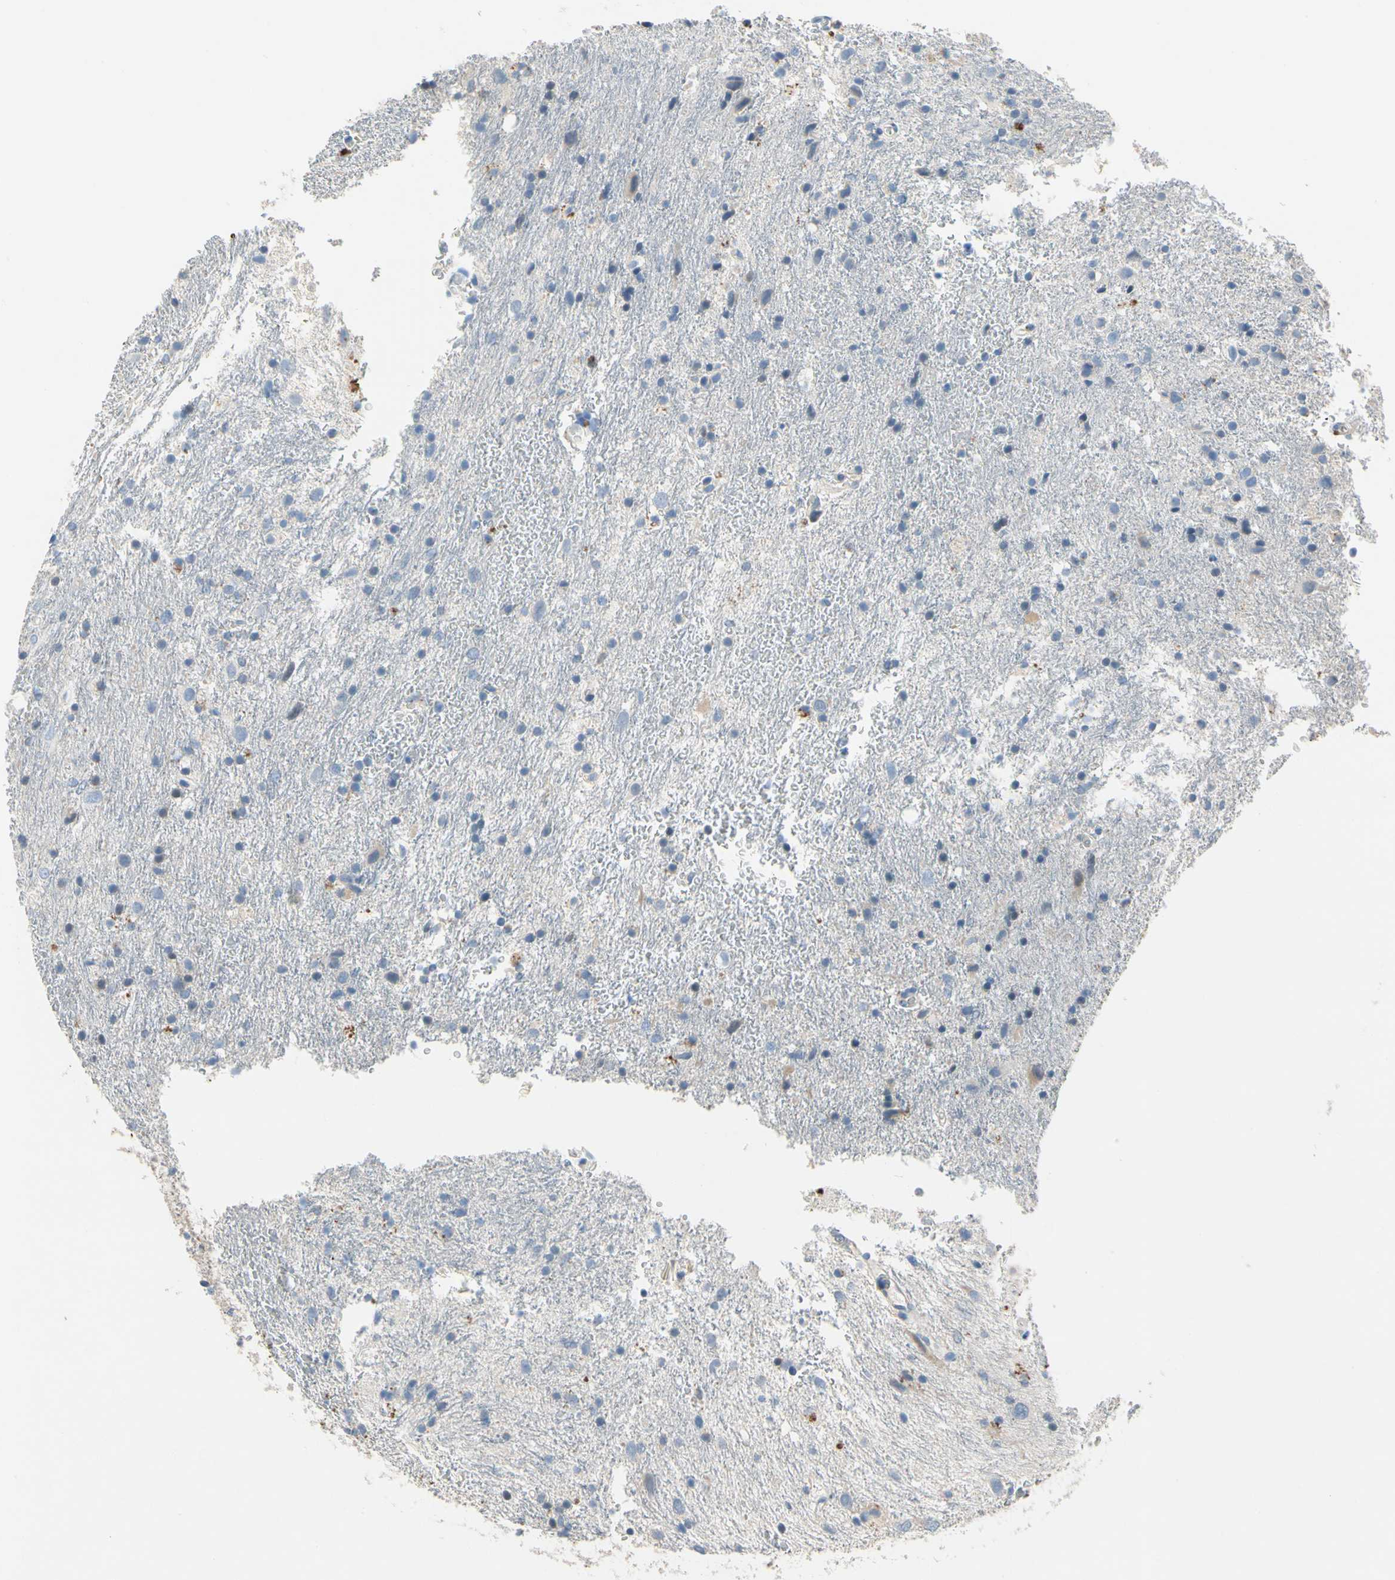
{"staining": {"intensity": "negative", "quantity": "none", "location": "none"}, "tissue": "glioma", "cell_type": "Tumor cells", "image_type": "cancer", "snomed": [{"axis": "morphology", "description": "Glioma, malignant, Low grade"}, {"axis": "topography", "description": "Brain"}], "caption": "Tumor cells show no significant protein positivity in glioma.", "gene": "CPA3", "patient": {"sex": "male", "age": 77}}